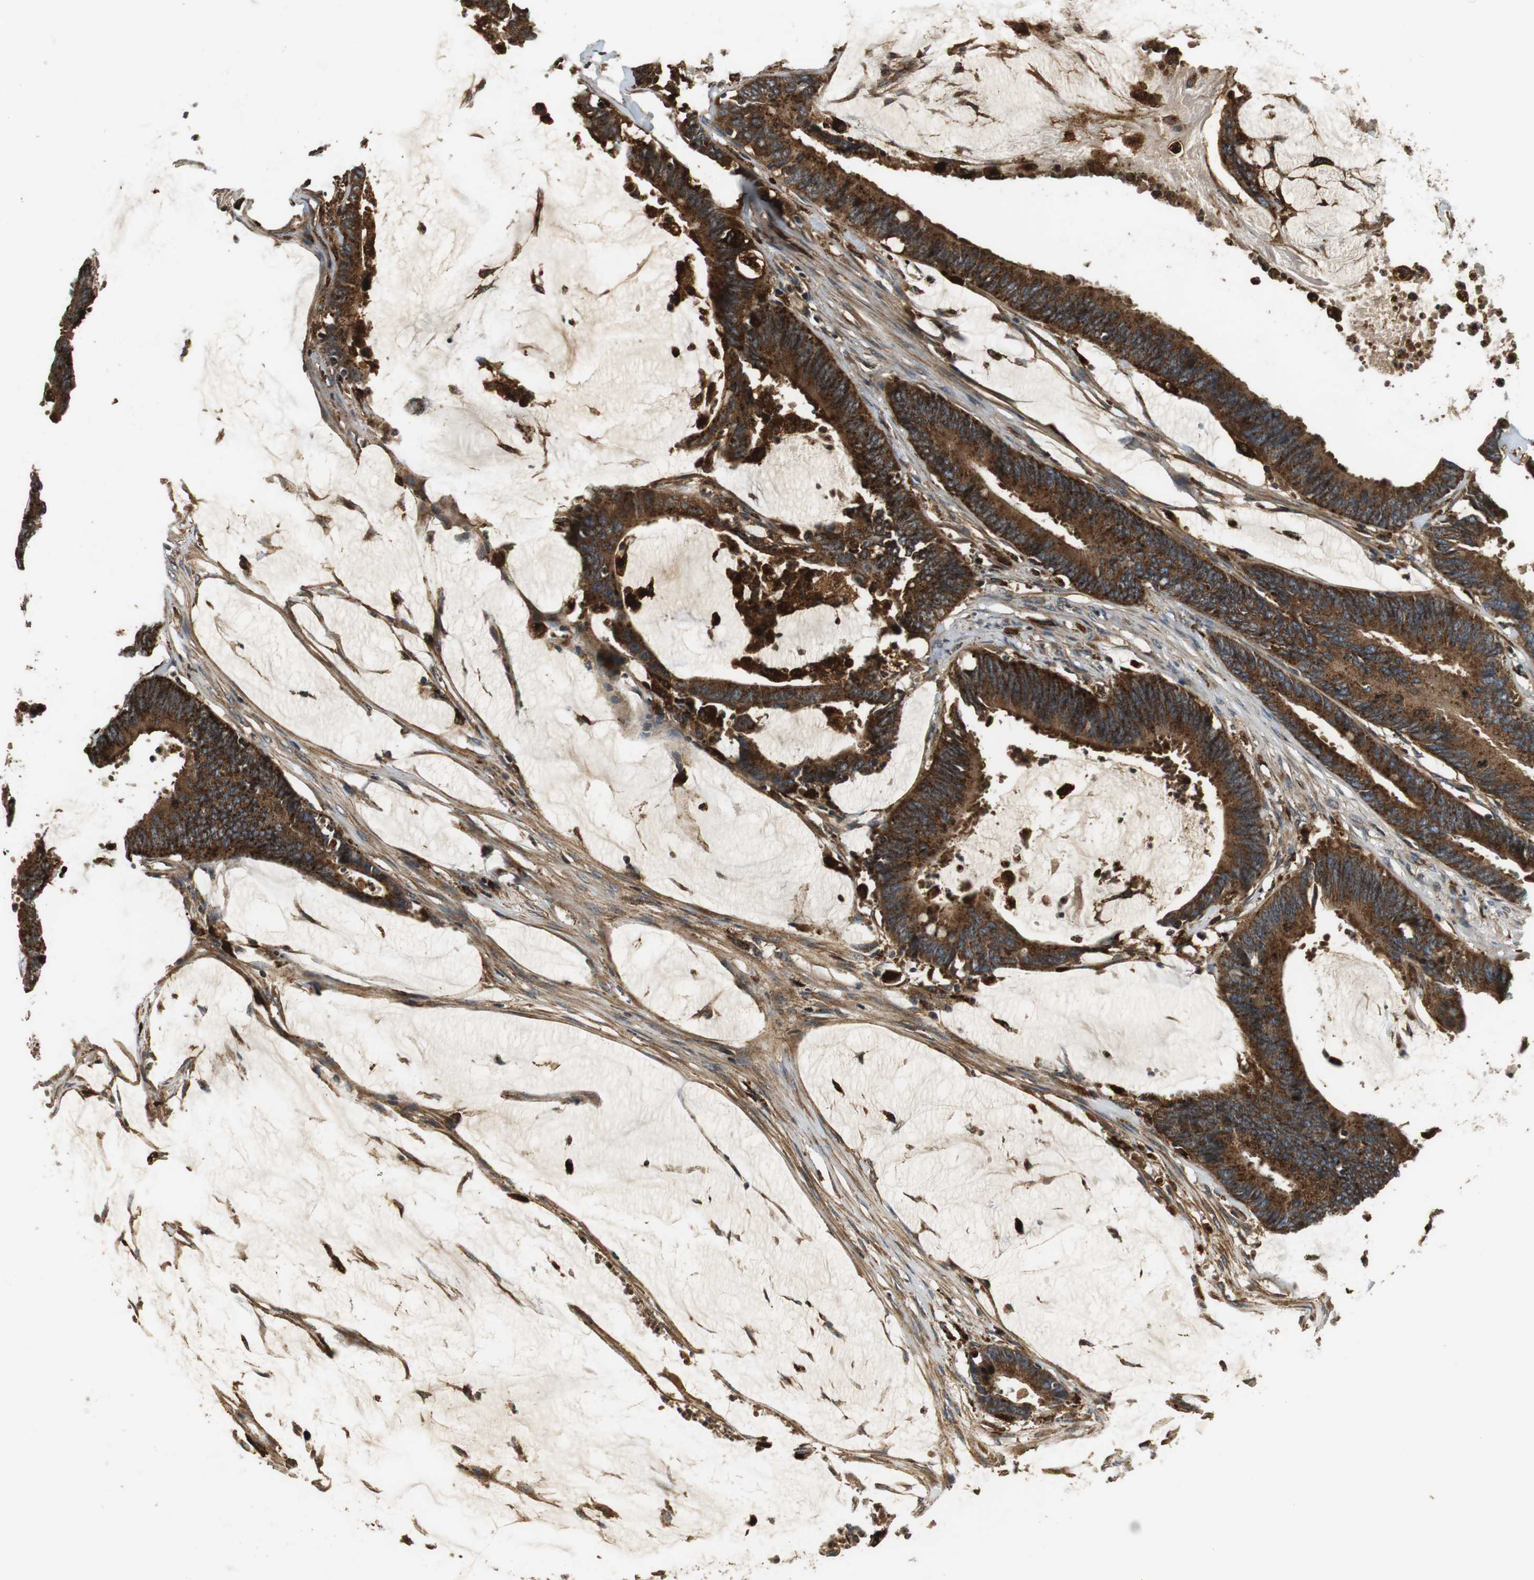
{"staining": {"intensity": "strong", "quantity": ">75%", "location": "cytoplasmic/membranous"}, "tissue": "colorectal cancer", "cell_type": "Tumor cells", "image_type": "cancer", "snomed": [{"axis": "morphology", "description": "Adenocarcinoma, NOS"}, {"axis": "topography", "description": "Rectum"}], "caption": "Protein expression analysis of human colorectal adenocarcinoma reveals strong cytoplasmic/membranous staining in approximately >75% of tumor cells.", "gene": "TXNRD1", "patient": {"sex": "female", "age": 66}}